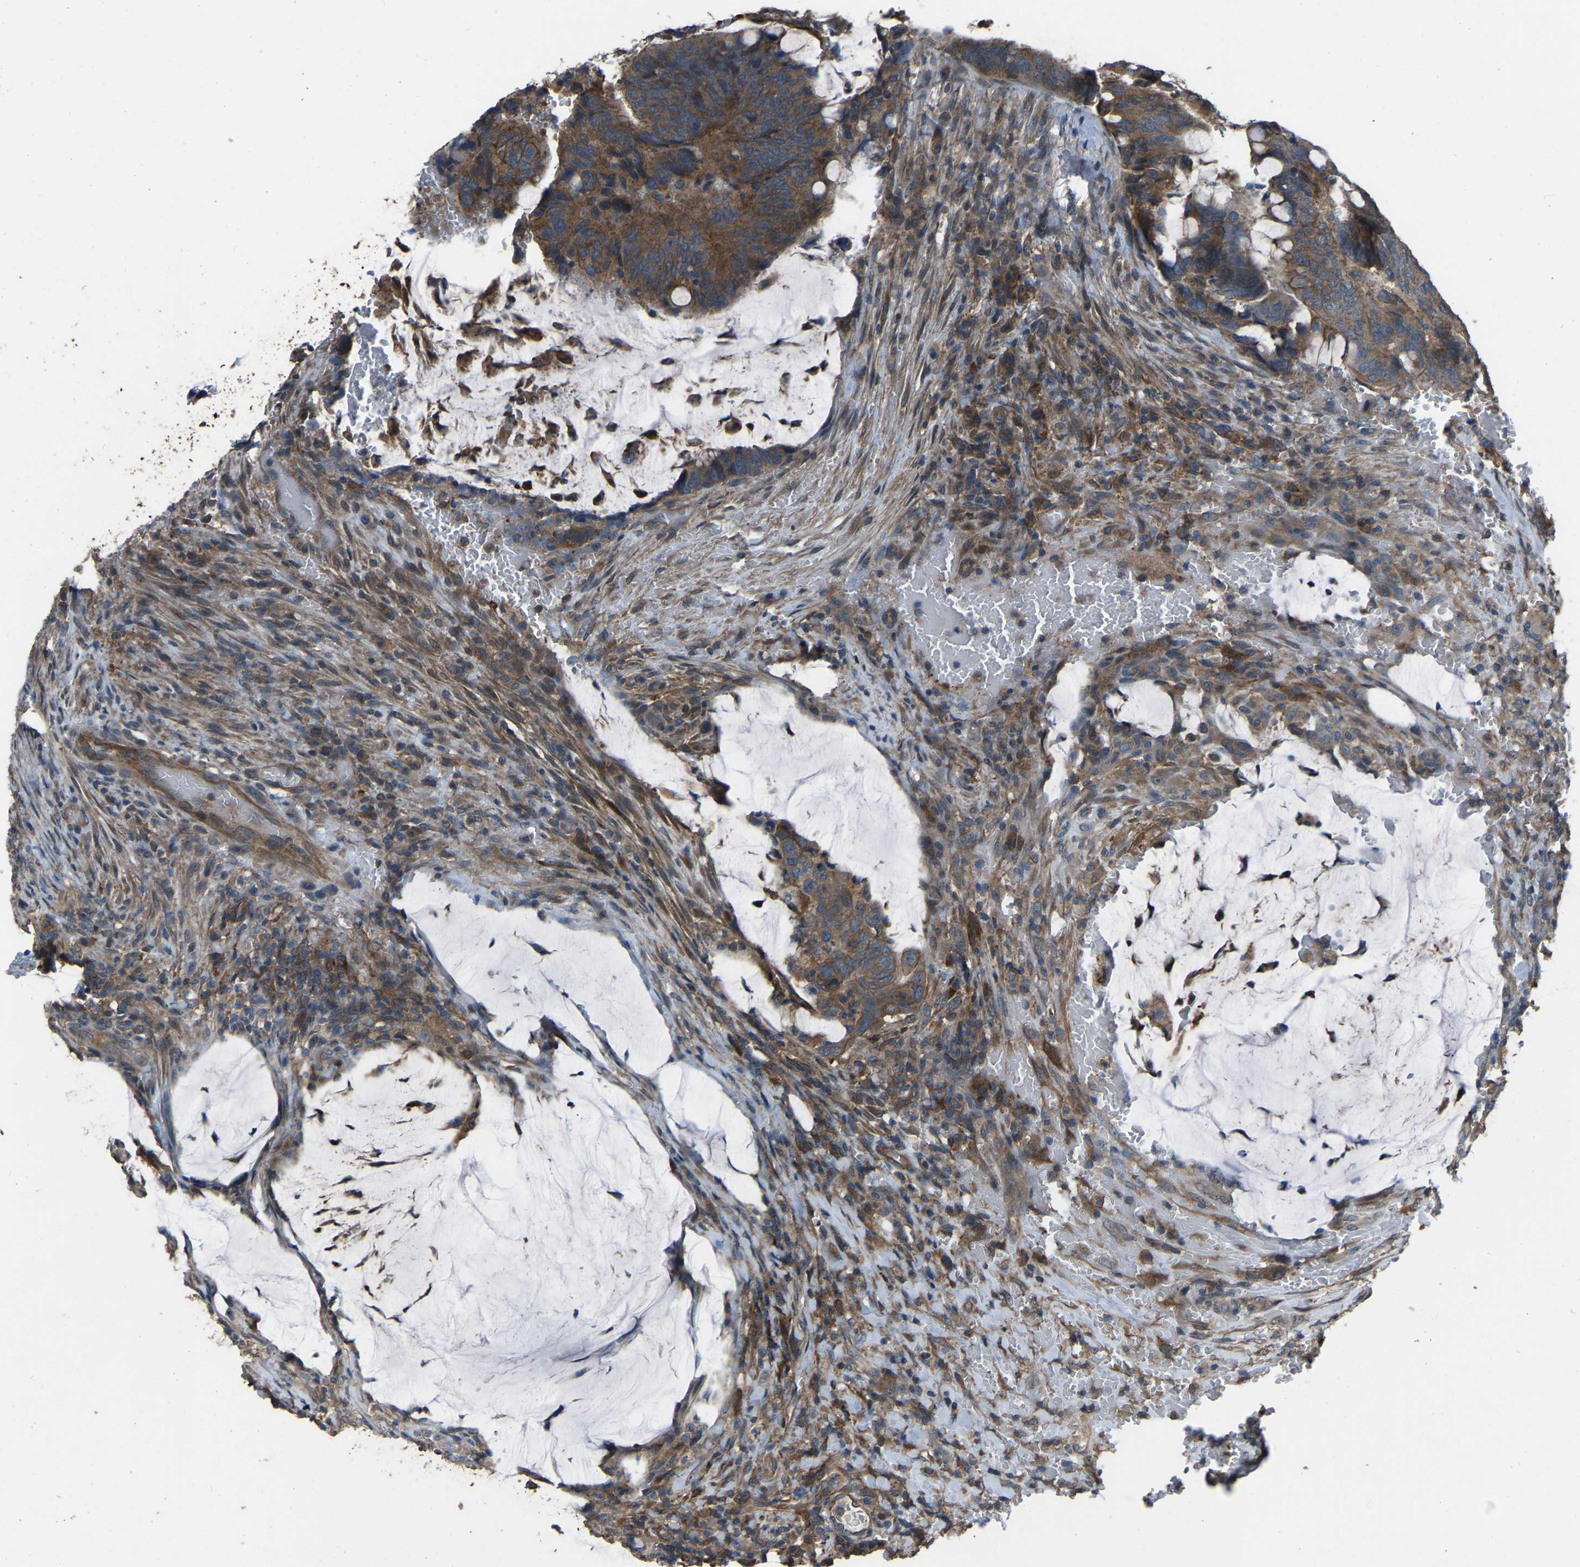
{"staining": {"intensity": "moderate", "quantity": ">75%", "location": "cytoplasmic/membranous"}, "tissue": "colorectal cancer", "cell_type": "Tumor cells", "image_type": "cancer", "snomed": [{"axis": "morphology", "description": "Normal tissue, NOS"}, {"axis": "morphology", "description": "Adenocarcinoma, NOS"}, {"axis": "topography", "description": "Rectum"}, {"axis": "topography", "description": "Peripheral nerve tissue"}], "caption": "The photomicrograph displays immunohistochemical staining of colorectal adenocarcinoma. There is moderate cytoplasmic/membranous expression is identified in approximately >75% of tumor cells. (Brightfield microscopy of DAB IHC at high magnification).", "gene": "SLC4A2", "patient": {"sex": "male", "age": 92}}